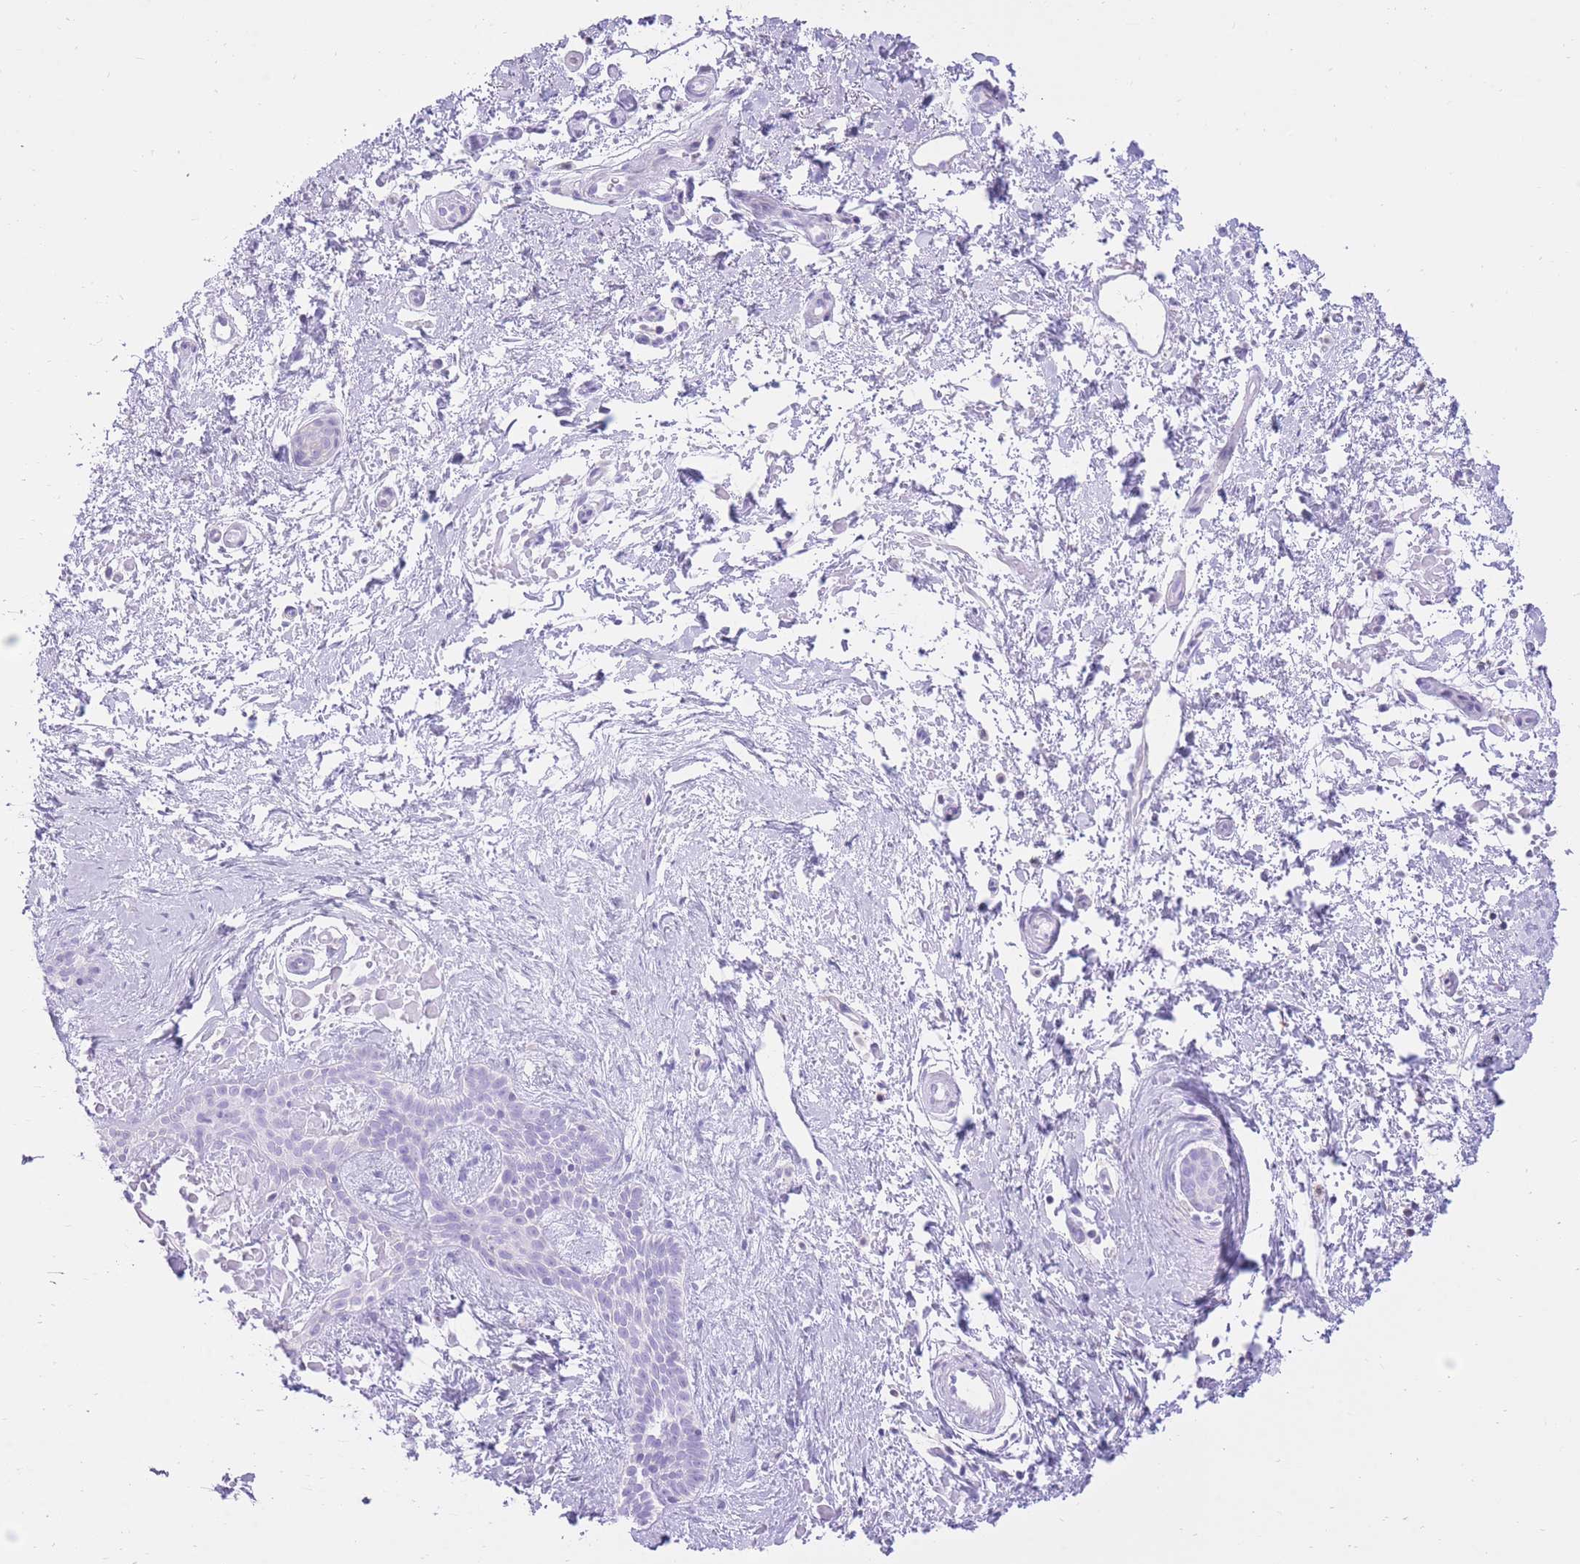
{"staining": {"intensity": "negative", "quantity": "none", "location": "none"}, "tissue": "skin cancer", "cell_type": "Tumor cells", "image_type": "cancer", "snomed": [{"axis": "morphology", "description": "Basal cell carcinoma"}, {"axis": "topography", "description": "Skin"}], "caption": "A high-resolution micrograph shows immunohistochemistry (IHC) staining of skin cancer (basal cell carcinoma), which shows no significant staining in tumor cells.", "gene": "SLC4A4", "patient": {"sex": "male", "age": 78}}